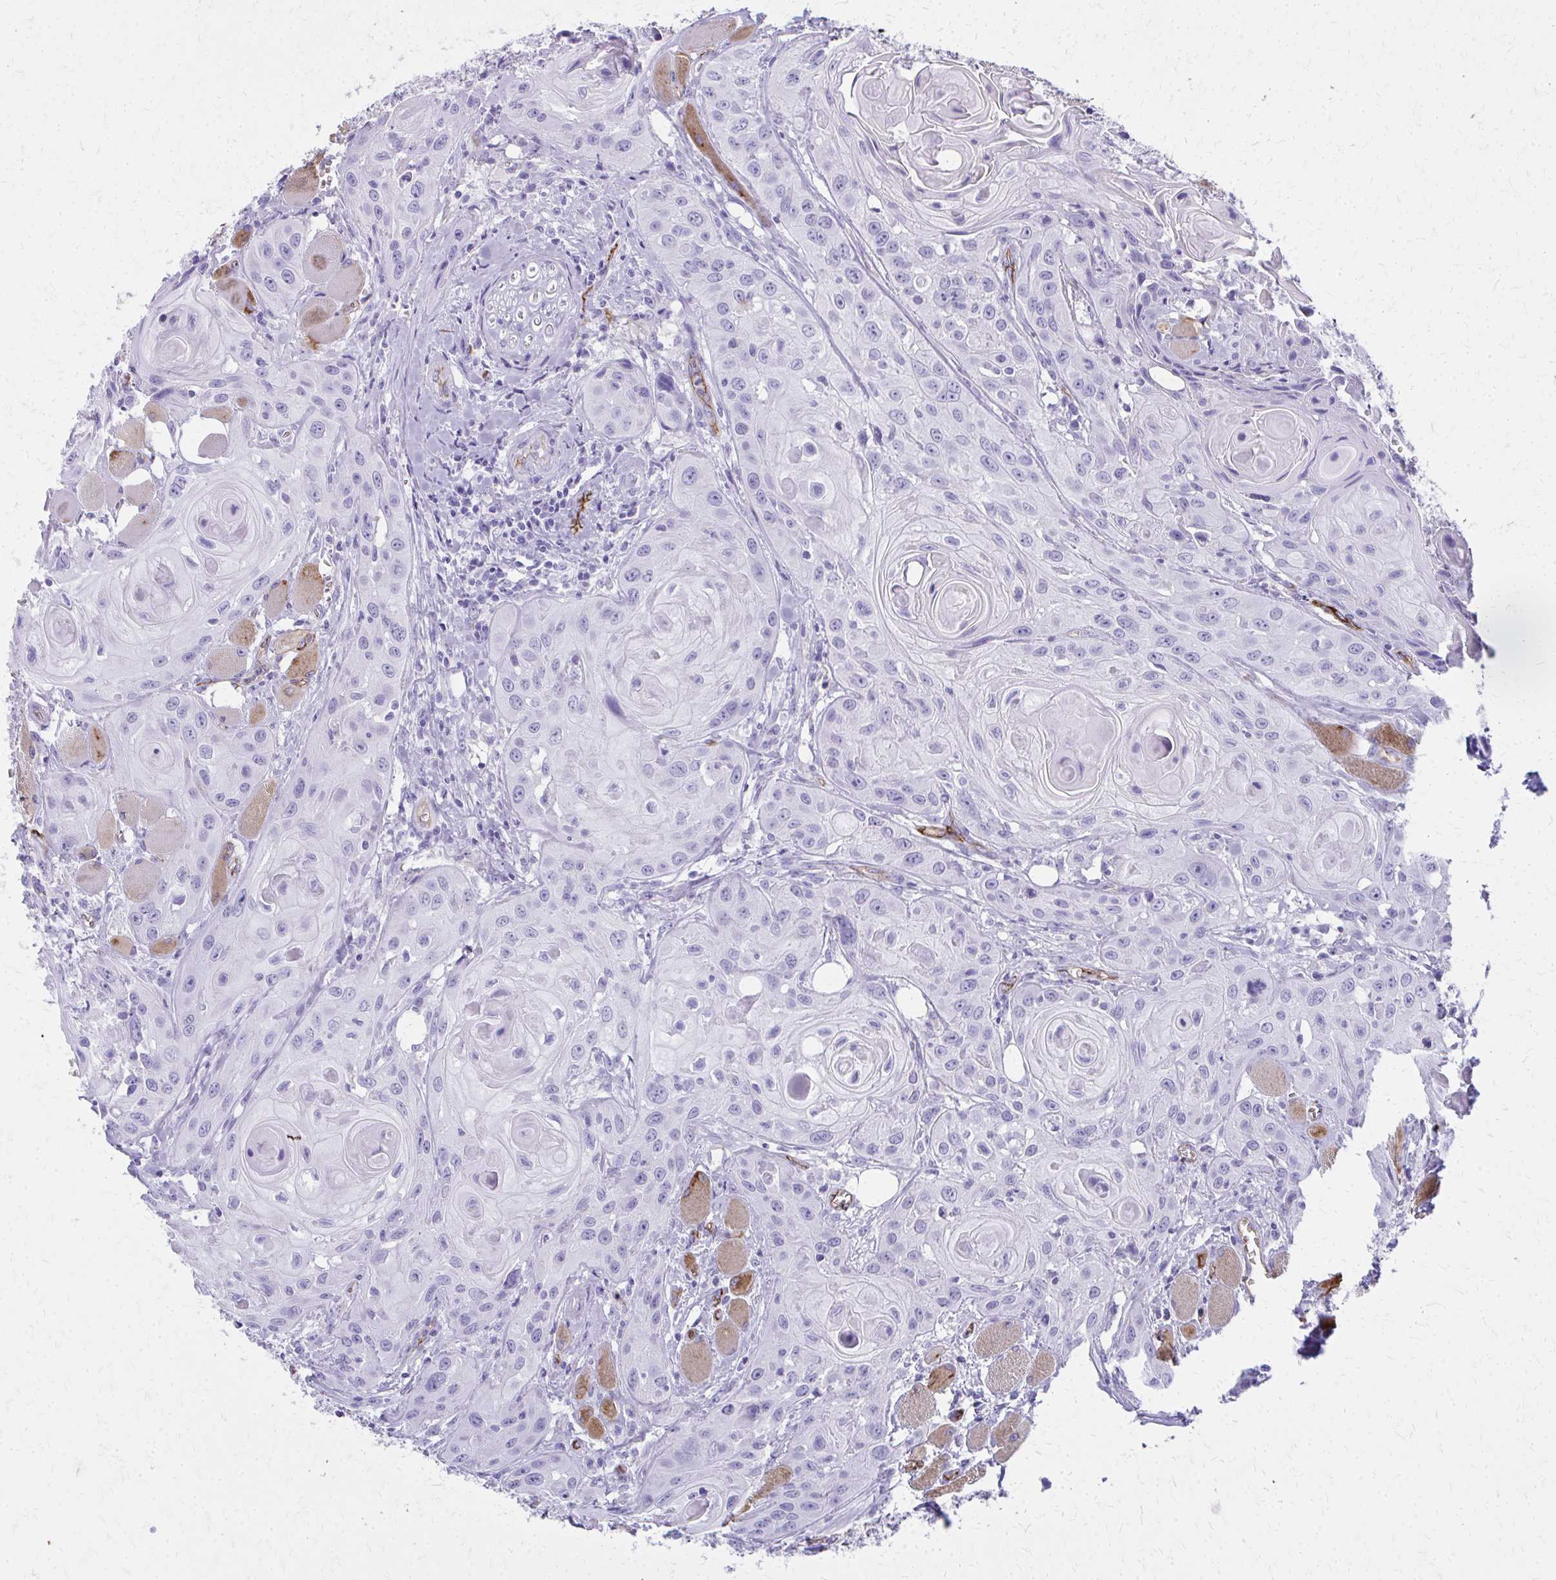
{"staining": {"intensity": "negative", "quantity": "none", "location": "none"}, "tissue": "head and neck cancer", "cell_type": "Tumor cells", "image_type": "cancer", "snomed": [{"axis": "morphology", "description": "Squamous cell carcinoma, NOS"}, {"axis": "topography", "description": "Oral tissue"}, {"axis": "topography", "description": "Head-Neck"}], "caption": "DAB immunohistochemical staining of head and neck squamous cell carcinoma reveals no significant expression in tumor cells.", "gene": "TPSG1", "patient": {"sex": "male", "age": 58}}